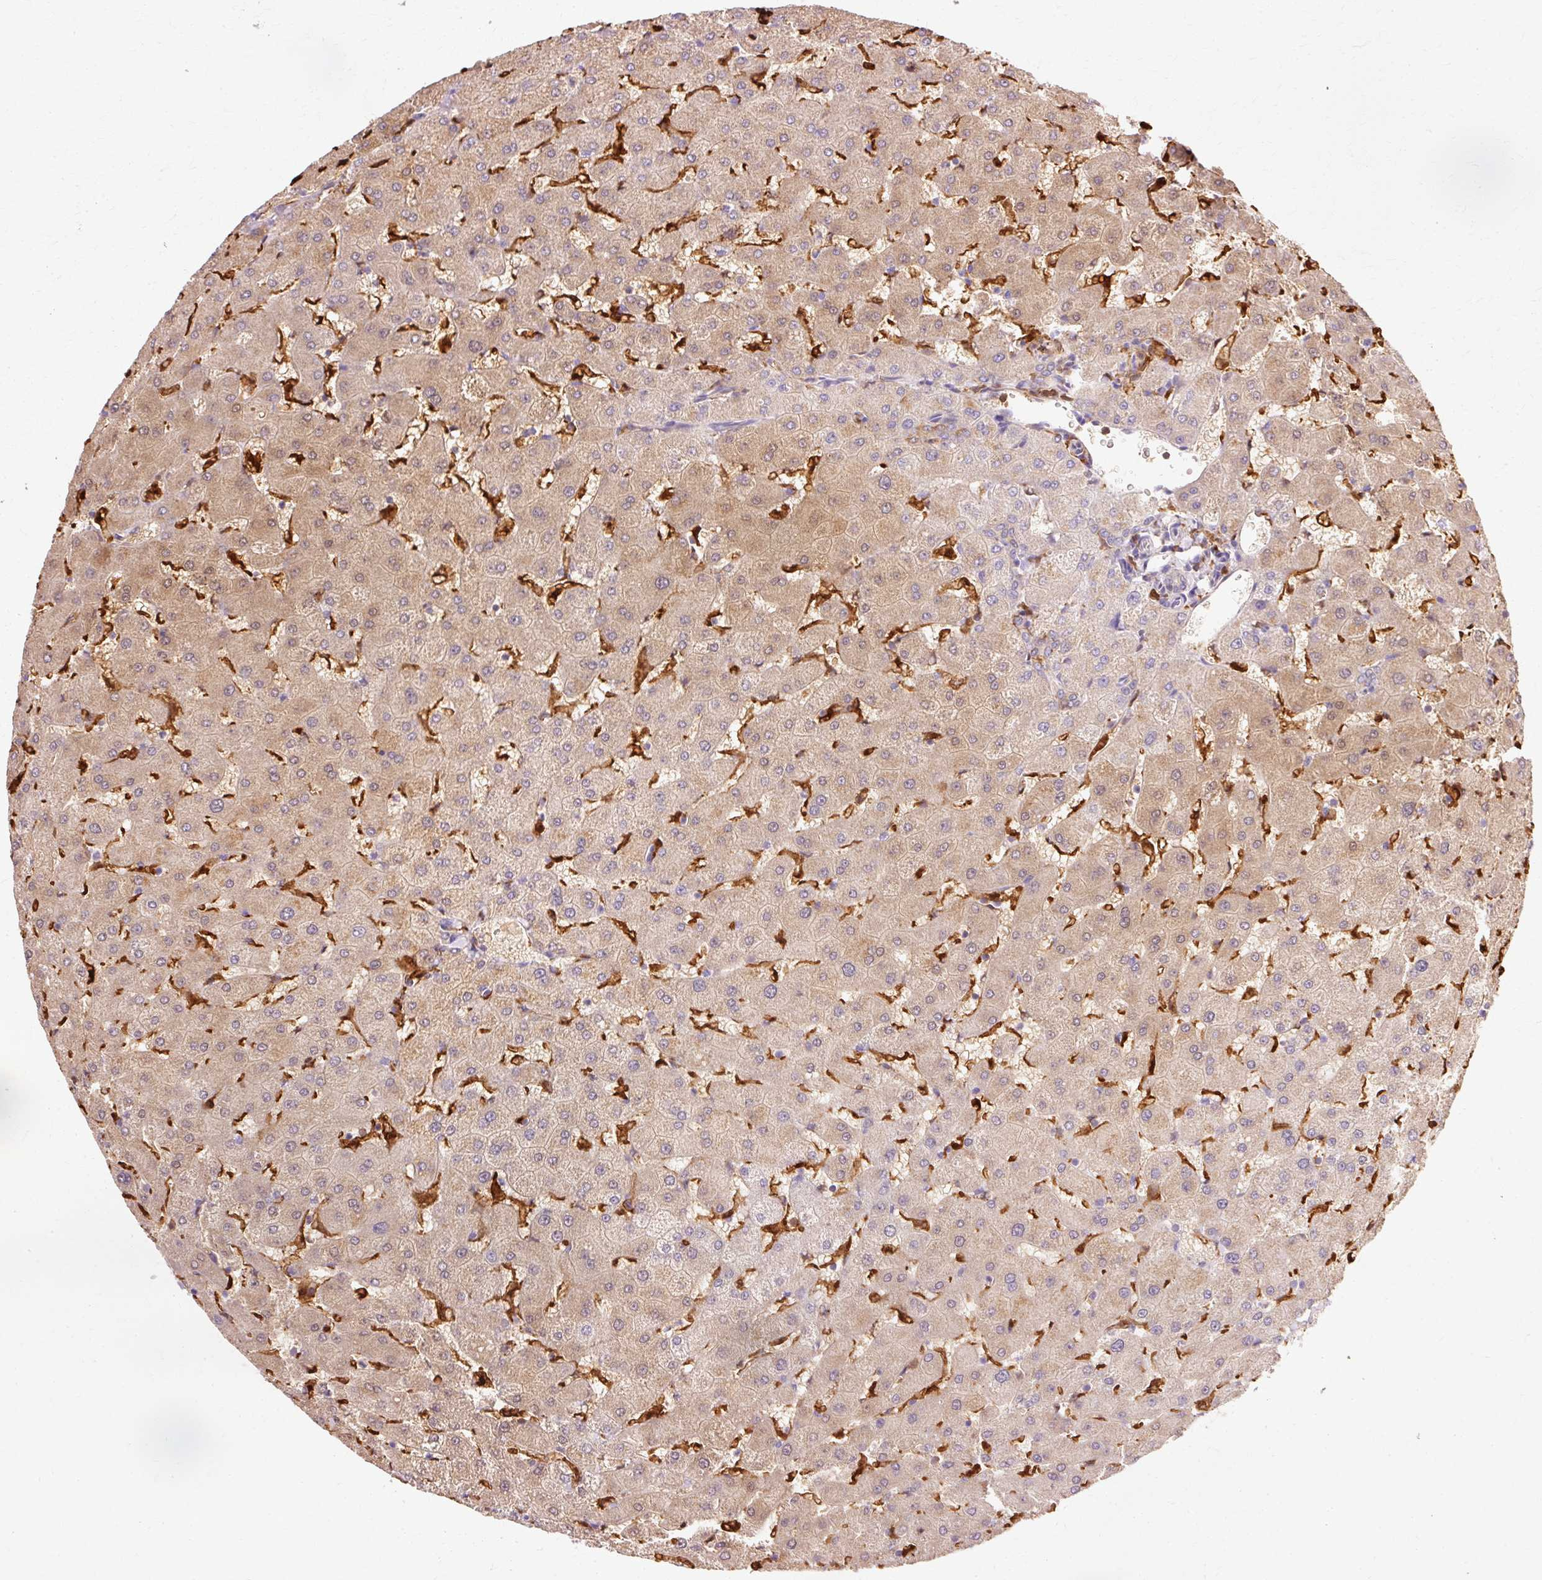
{"staining": {"intensity": "moderate", "quantity": "<25%", "location": "cytoplasmic/membranous"}, "tissue": "liver", "cell_type": "Cholangiocytes", "image_type": "normal", "snomed": [{"axis": "morphology", "description": "Normal tissue, NOS"}, {"axis": "topography", "description": "Liver"}], "caption": "Brown immunohistochemical staining in normal human liver reveals moderate cytoplasmic/membranous staining in approximately <25% of cholangiocytes. (DAB (3,3'-diaminobenzidine) IHC with brightfield microscopy, high magnification).", "gene": "GPX1", "patient": {"sex": "female", "age": 63}}